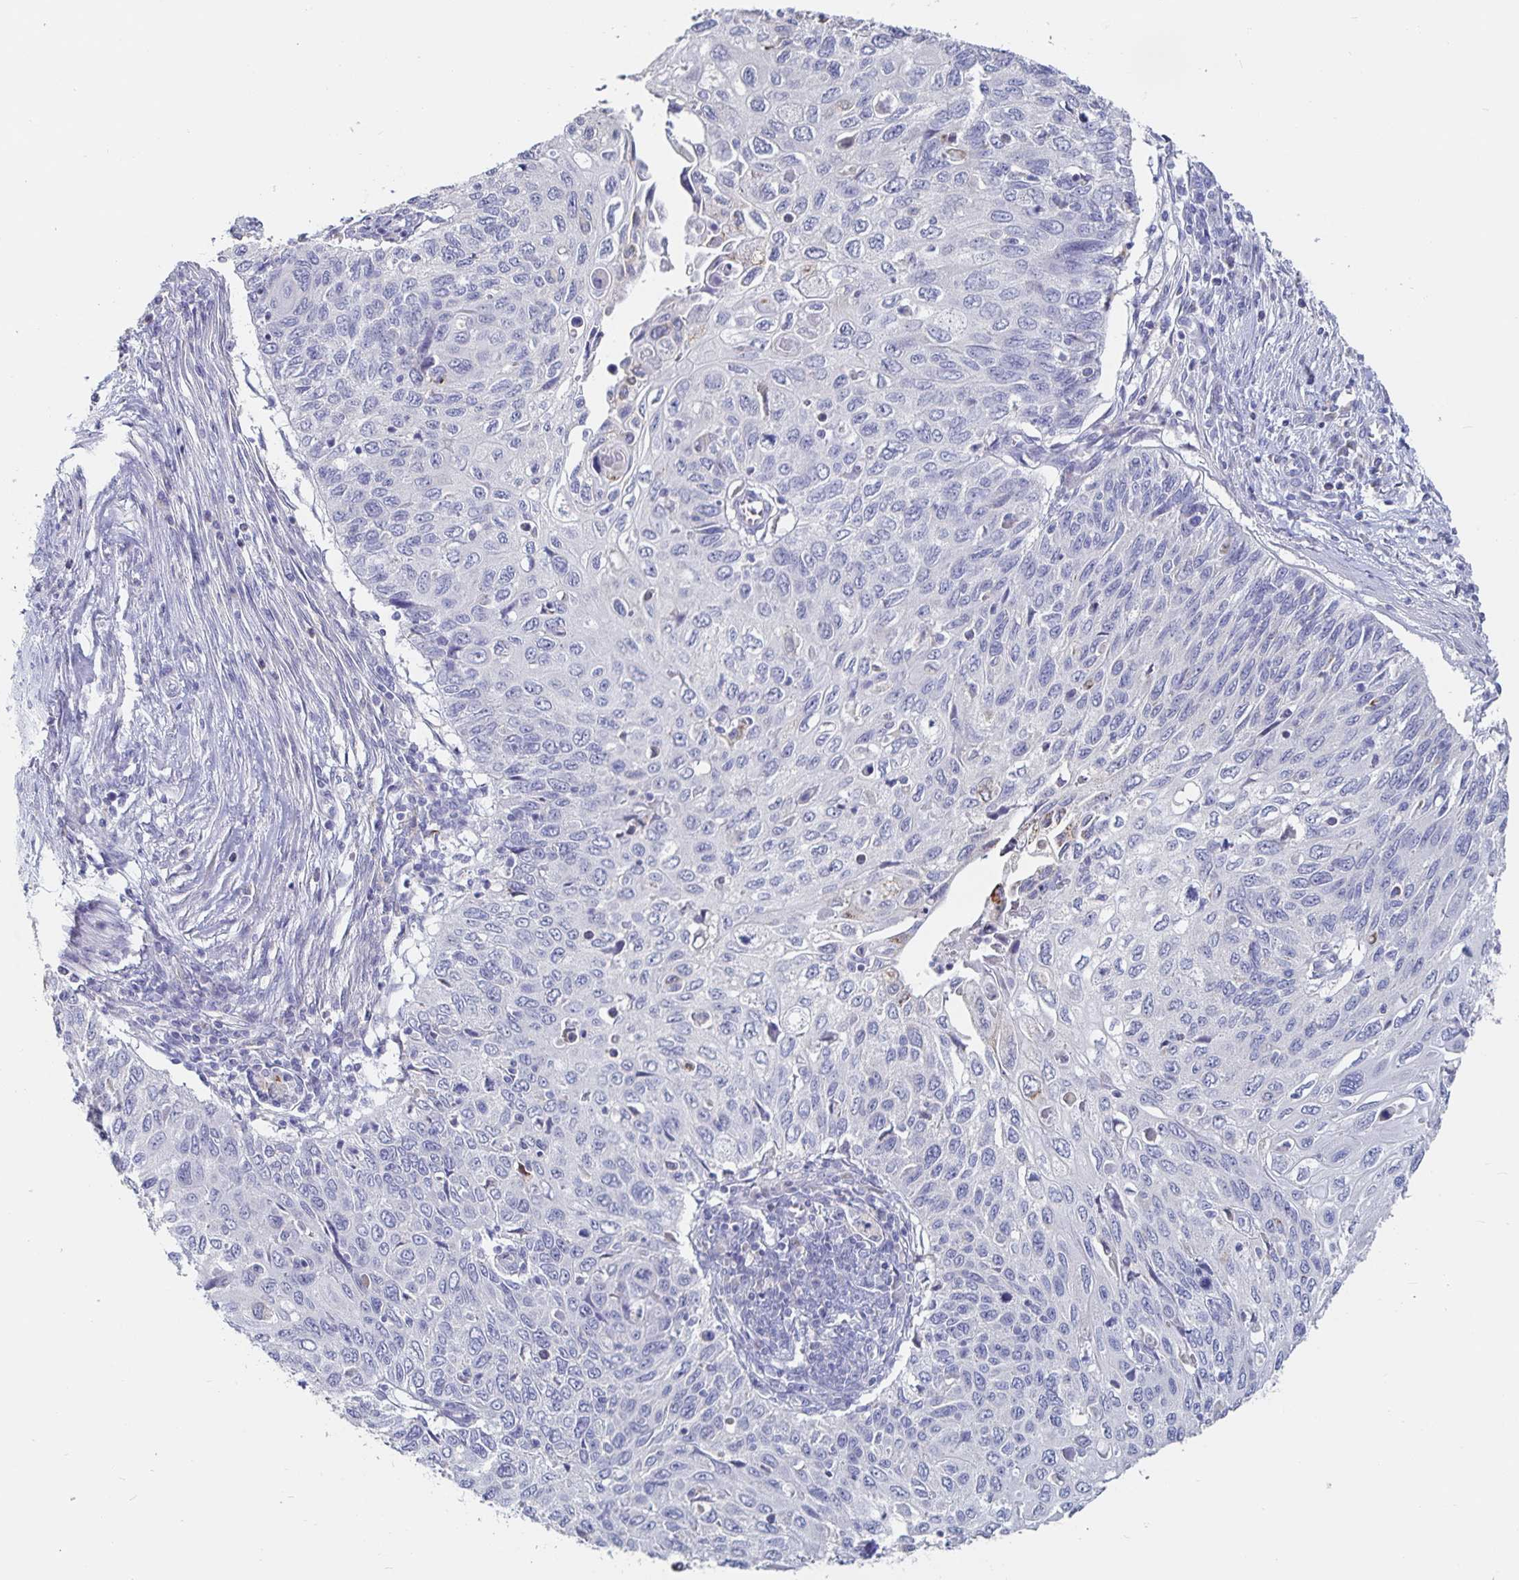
{"staining": {"intensity": "negative", "quantity": "none", "location": "none"}, "tissue": "cervical cancer", "cell_type": "Tumor cells", "image_type": "cancer", "snomed": [{"axis": "morphology", "description": "Squamous cell carcinoma, NOS"}, {"axis": "topography", "description": "Cervix"}], "caption": "Immunohistochemistry (IHC) image of neoplastic tissue: human cervical cancer stained with DAB reveals no significant protein positivity in tumor cells.", "gene": "SPPL3", "patient": {"sex": "female", "age": 70}}